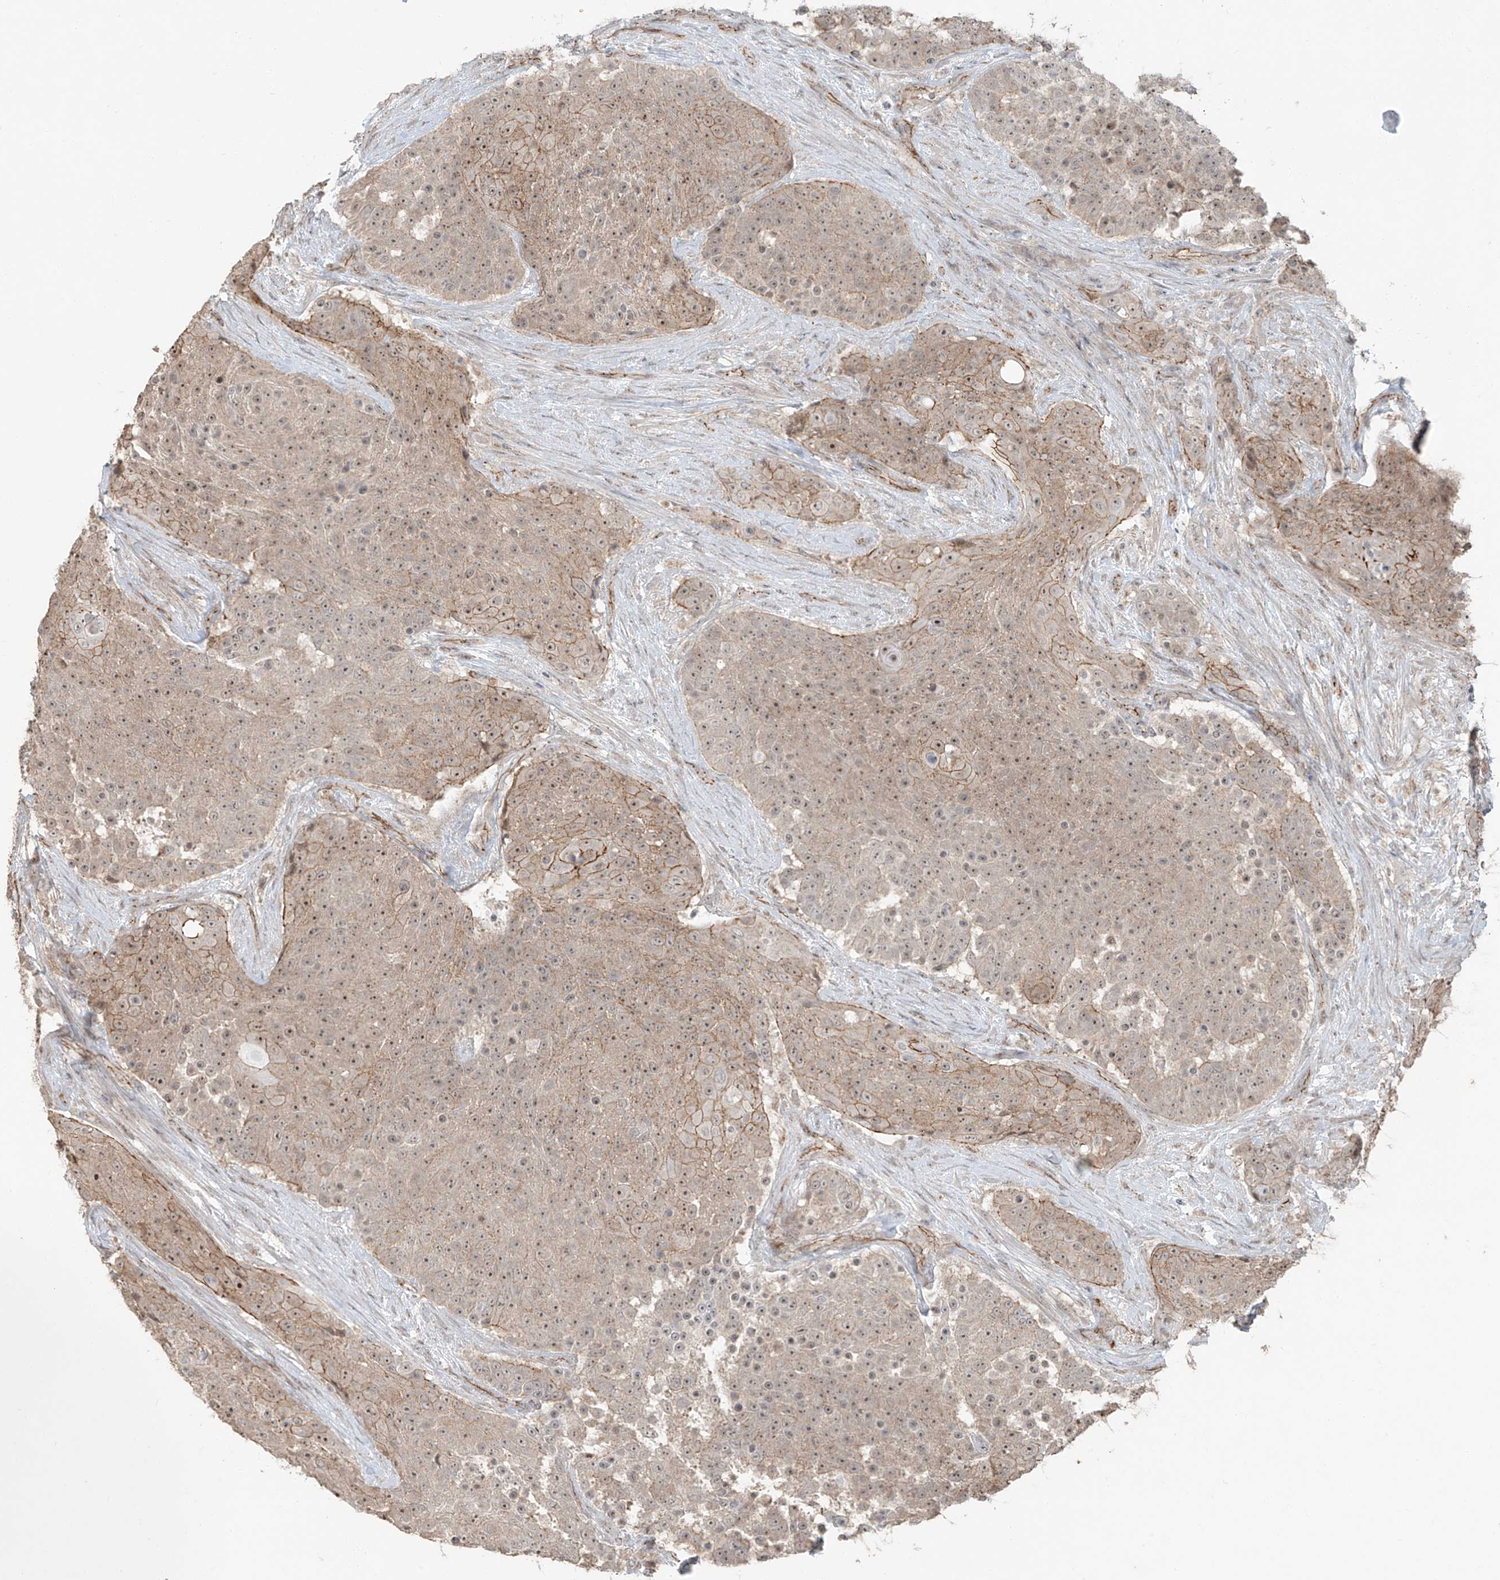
{"staining": {"intensity": "moderate", "quantity": ">75%", "location": "cytoplasmic/membranous,nuclear"}, "tissue": "urothelial cancer", "cell_type": "Tumor cells", "image_type": "cancer", "snomed": [{"axis": "morphology", "description": "Urothelial carcinoma, High grade"}, {"axis": "topography", "description": "Urinary bladder"}], "caption": "Tumor cells display medium levels of moderate cytoplasmic/membranous and nuclear positivity in about >75% of cells in high-grade urothelial carcinoma. The staining was performed using DAB (3,3'-diaminobenzidine) to visualize the protein expression in brown, while the nuclei were stained in blue with hematoxylin (Magnification: 20x).", "gene": "ZNF16", "patient": {"sex": "female", "age": 63}}